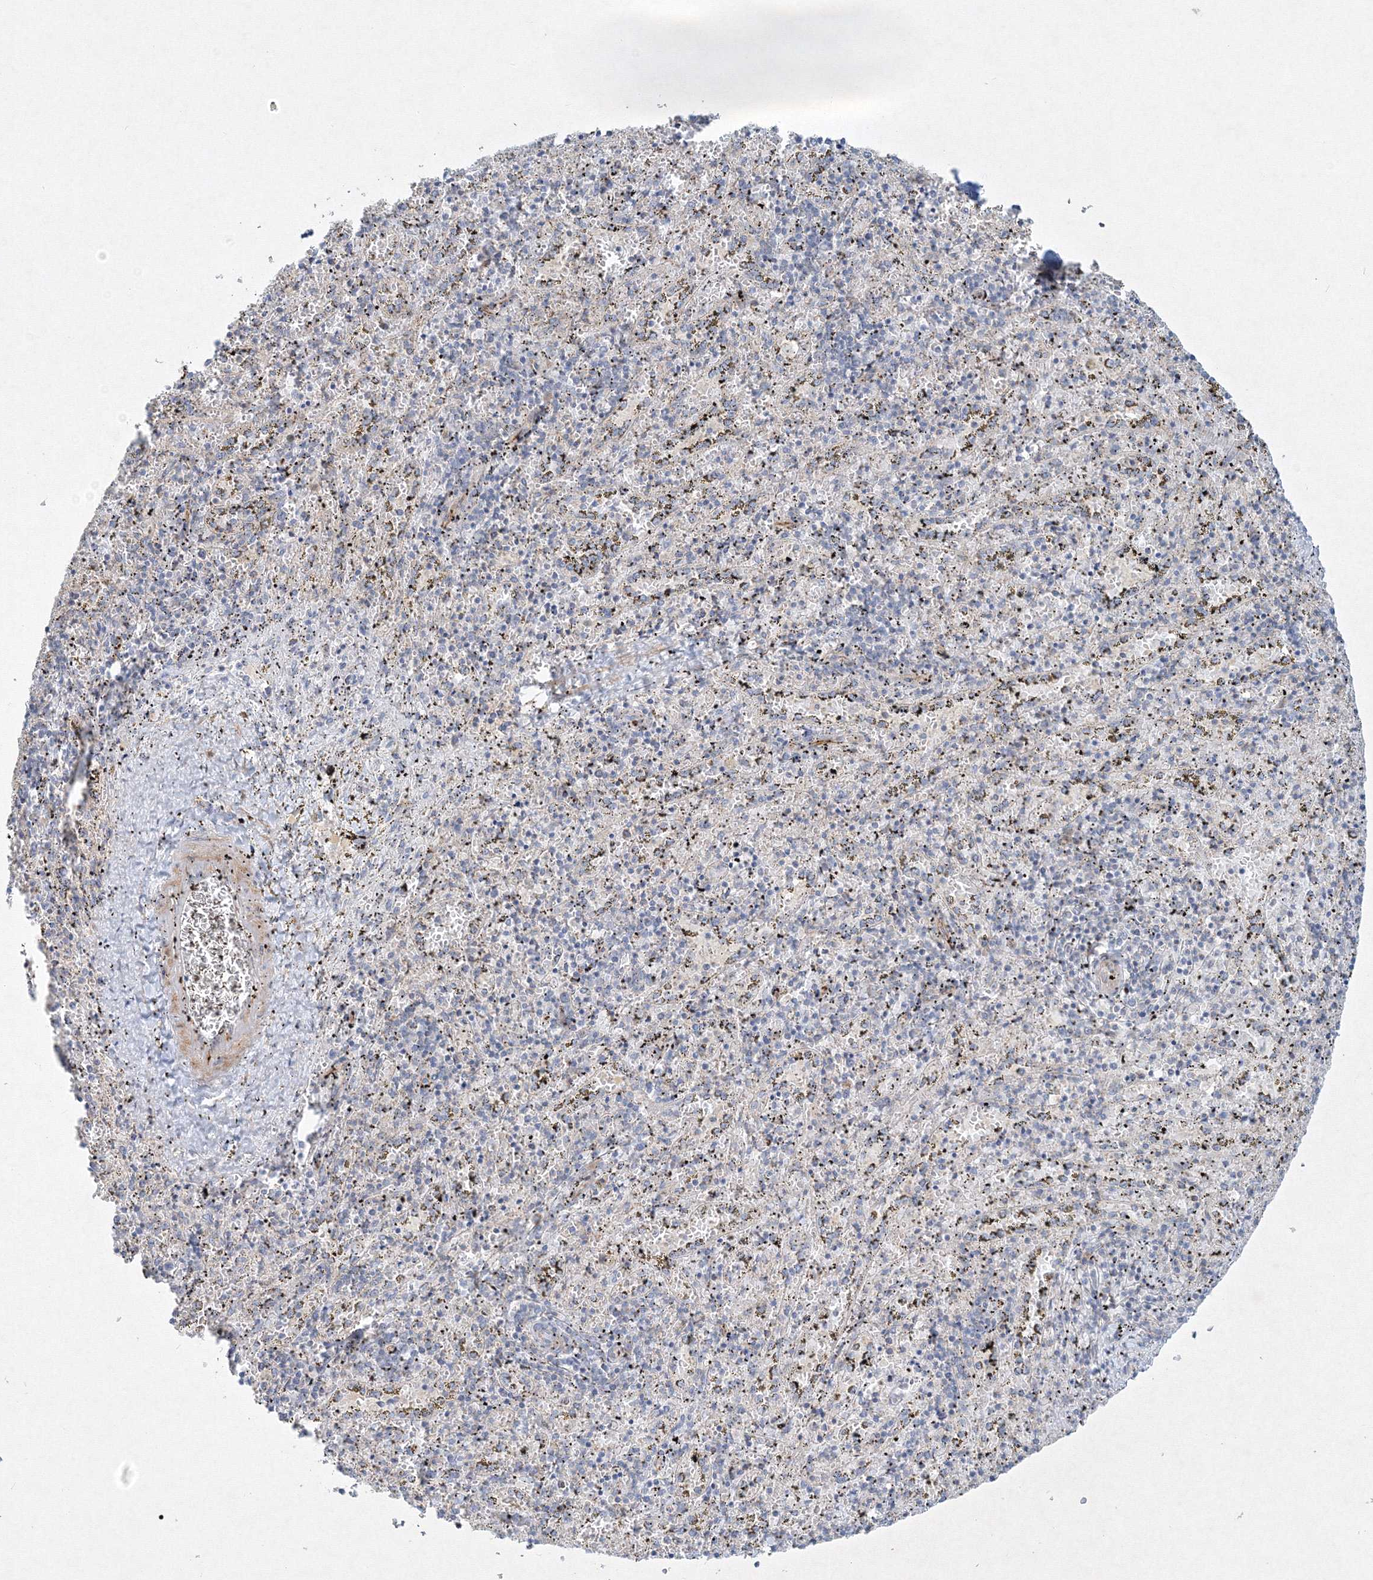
{"staining": {"intensity": "negative", "quantity": "none", "location": "none"}, "tissue": "spleen", "cell_type": "Cells in red pulp", "image_type": "normal", "snomed": [{"axis": "morphology", "description": "Normal tissue, NOS"}, {"axis": "topography", "description": "Spleen"}], "caption": "Immunohistochemical staining of unremarkable spleen shows no significant expression in cells in red pulp.", "gene": "WDR49", "patient": {"sex": "male", "age": 11}}